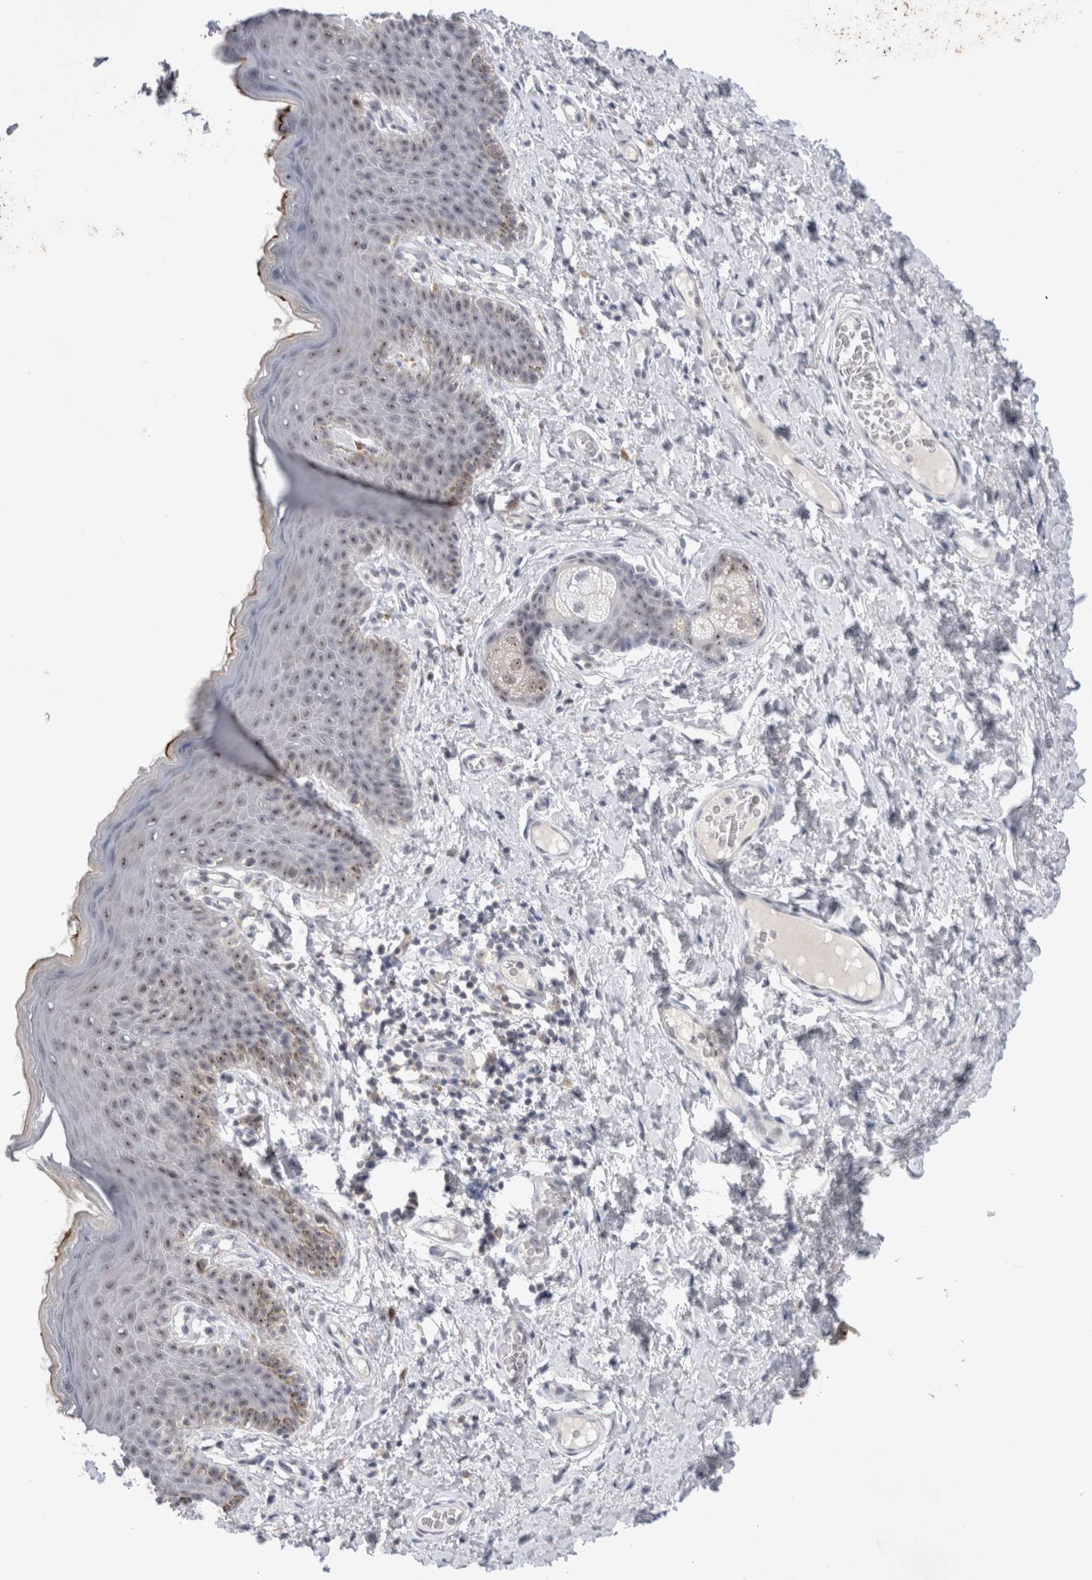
{"staining": {"intensity": "moderate", "quantity": "25%-75%", "location": "nuclear"}, "tissue": "skin", "cell_type": "Epidermal cells", "image_type": "normal", "snomed": [{"axis": "morphology", "description": "Normal tissue, NOS"}, {"axis": "topography", "description": "Vulva"}], "caption": "IHC (DAB) staining of normal skin exhibits moderate nuclear protein staining in approximately 25%-75% of epidermal cells. Immunohistochemistry stains the protein in brown and the nuclei are stained blue.", "gene": "CERS5", "patient": {"sex": "female", "age": 66}}